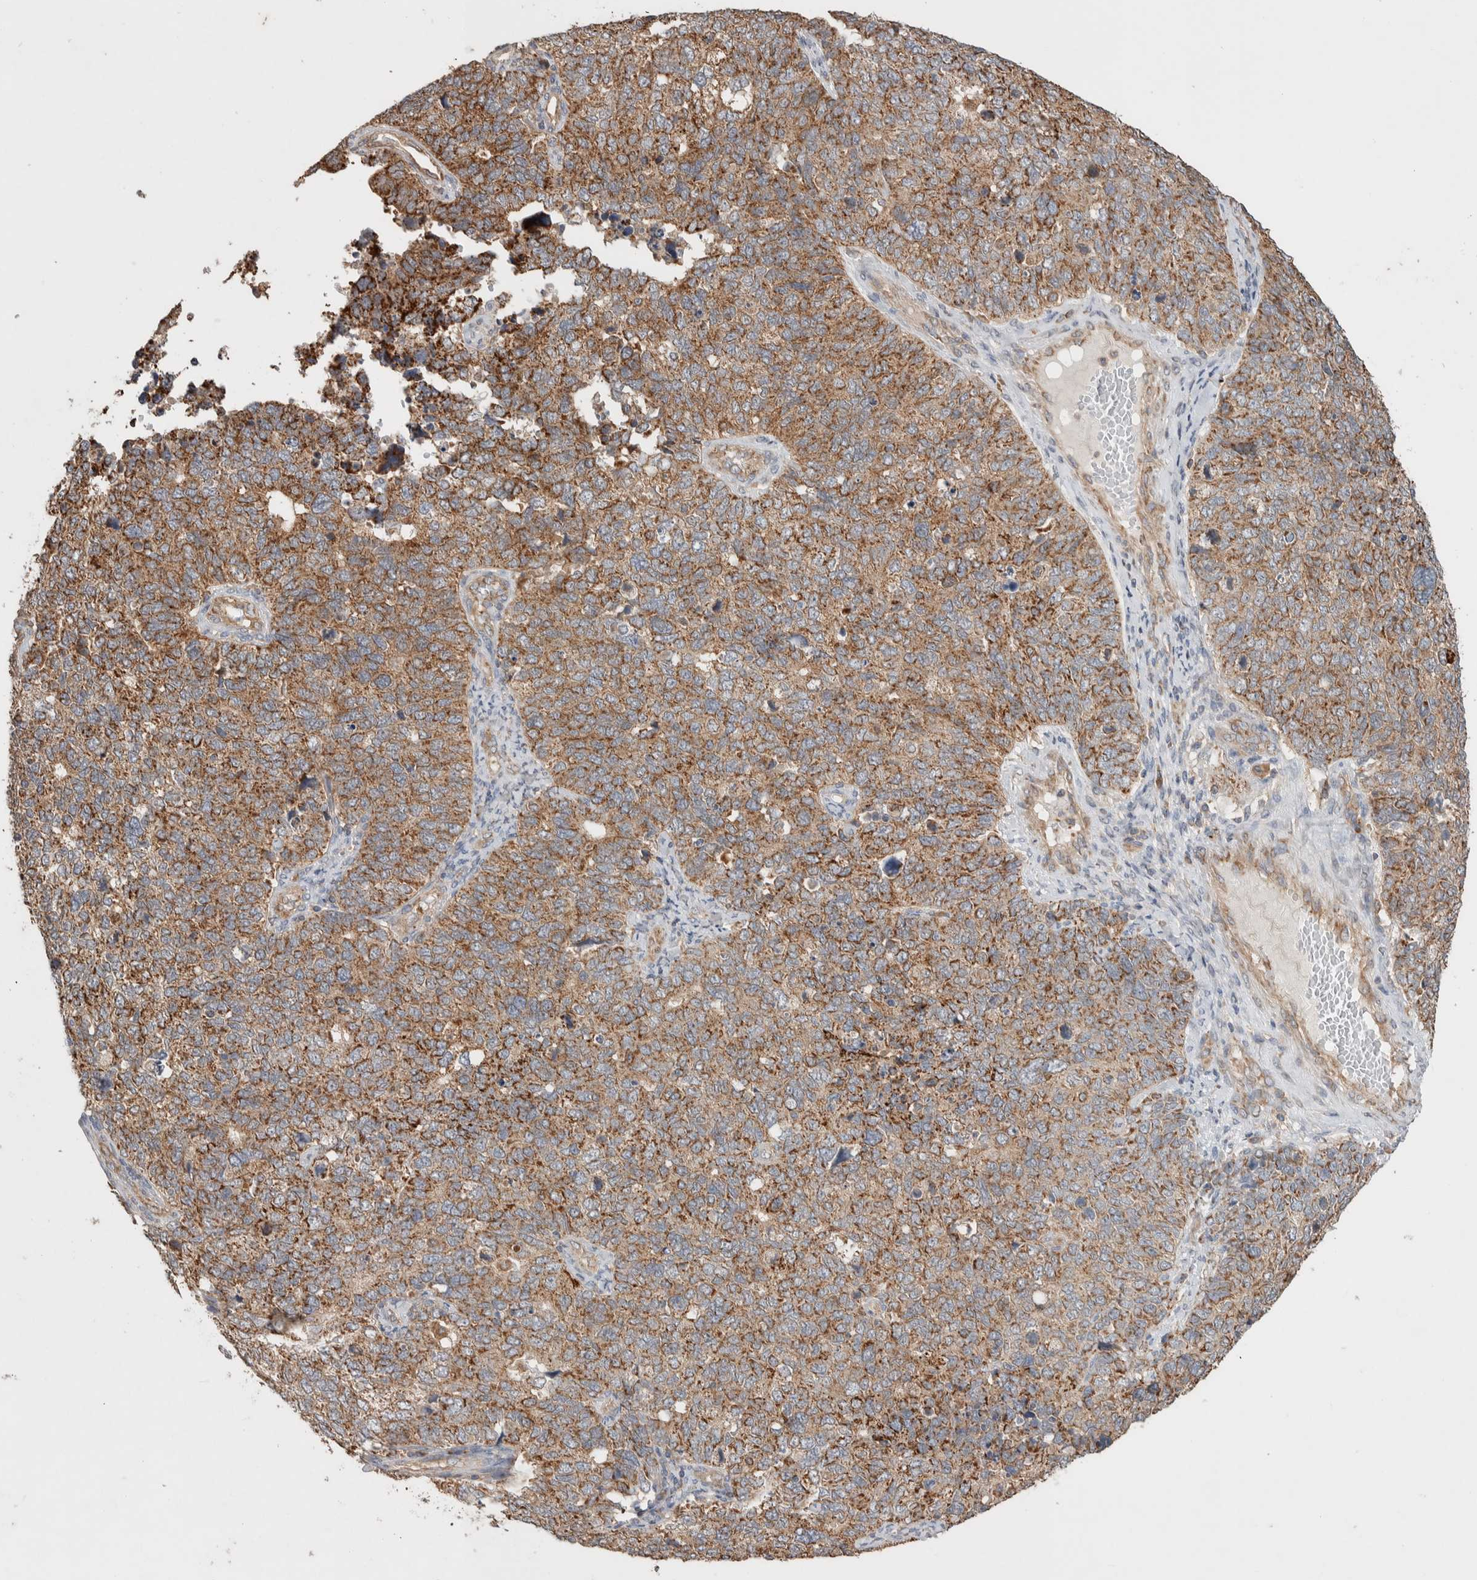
{"staining": {"intensity": "moderate", "quantity": ">75%", "location": "cytoplasmic/membranous"}, "tissue": "cervical cancer", "cell_type": "Tumor cells", "image_type": "cancer", "snomed": [{"axis": "morphology", "description": "Squamous cell carcinoma, NOS"}, {"axis": "topography", "description": "Cervix"}], "caption": "The image demonstrates staining of cervical cancer, revealing moderate cytoplasmic/membranous protein staining (brown color) within tumor cells. (brown staining indicates protein expression, while blue staining denotes nuclei).", "gene": "DEPTOR", "patient": {"sex": "female", "age": 63}}